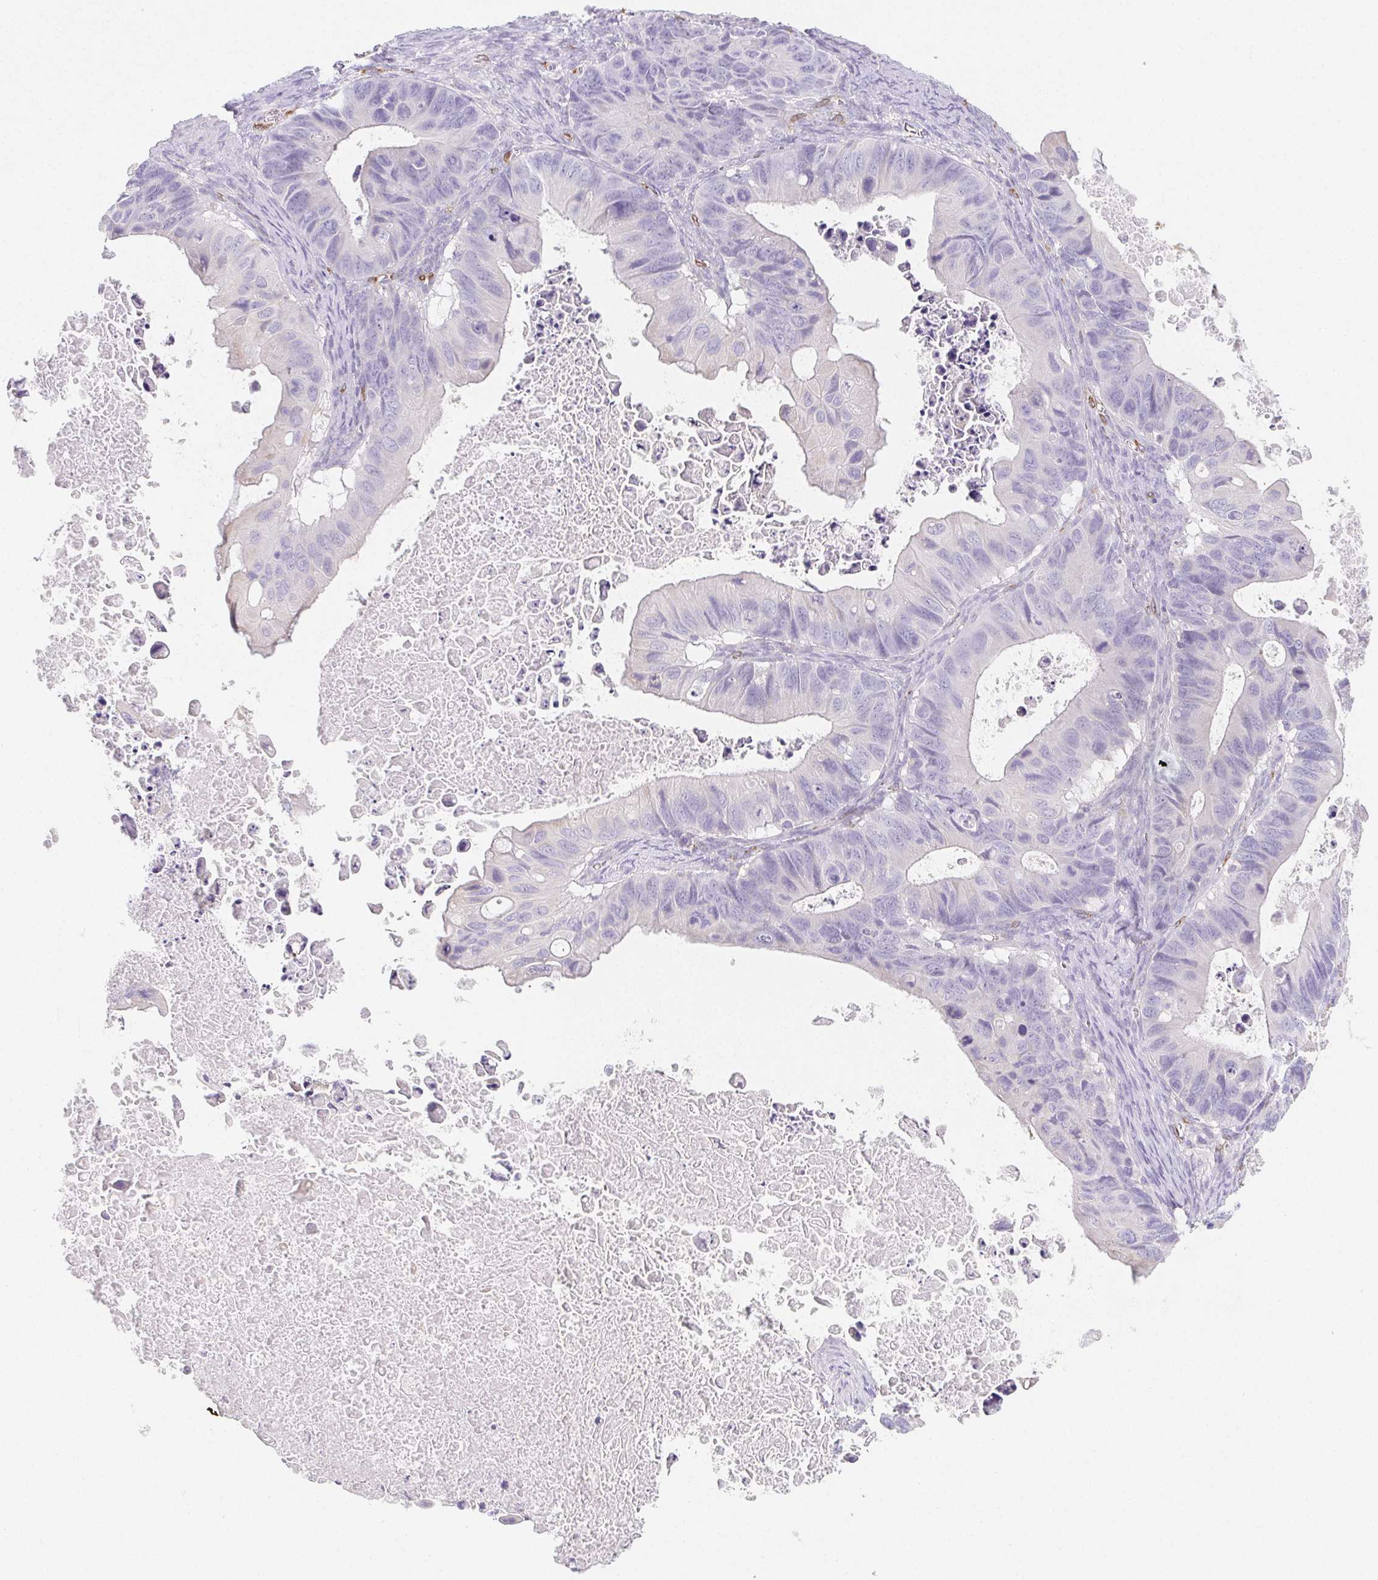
{"staining": {"intensity": "negative", "quantity": "none", "location": "none"}, "tissue": "ovarian cancer", "cell_type": "Tumor cells", "image_type": "cancer", "snomed": [{"axis": "morphology", "description": "Cystadenocarcinoma, mucinous, NOS"}, {"axis": "topography", "description": "Ovary"}], "caption": "Immunohistochemical staining of ovarian mucinous cystadenocarcinoma exhibits no significant expression in tumor cells. (DAB (3,3'-diaminobenzidine) immunohistochemistry (IHC) with hematoxylin counter stain).", "gene": "HRC", "patient": {"sex": "female", "age": 64}}